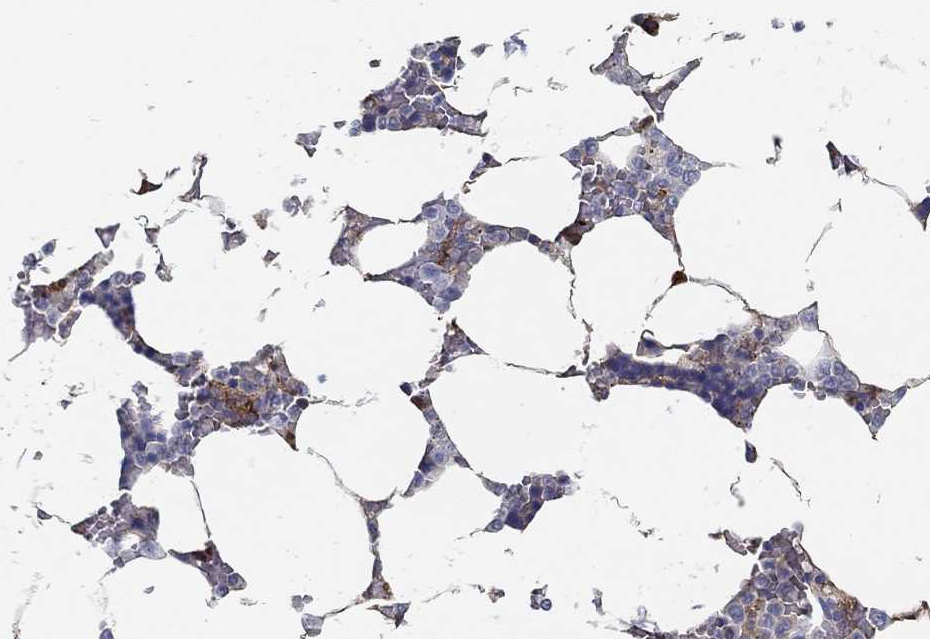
{"staining": {"intensity": "strong", "quantity": "<25%", "location": "cytoplasmic/membranous"}, "tissue": "bone marrow", "cell_type": "Hematopoietic cells", "image_type": "normal", "snomed": [{"axis": "morphology", "description": "Normal tissue, NOS"}, {"axis": "topography", "description": "Bone marrow"}], "caption": "Unremarkable bone marrow was stained to show a protein in brown. There is medium levels of strong cytoplasmic/membranous positivity in approximately <25% of hematopoietic cells. (brown staining indicates protein expression, while blue staining denotes nuclei).", "gene": "TGFBI", "patient": {"sex": "male", "age": 63}}